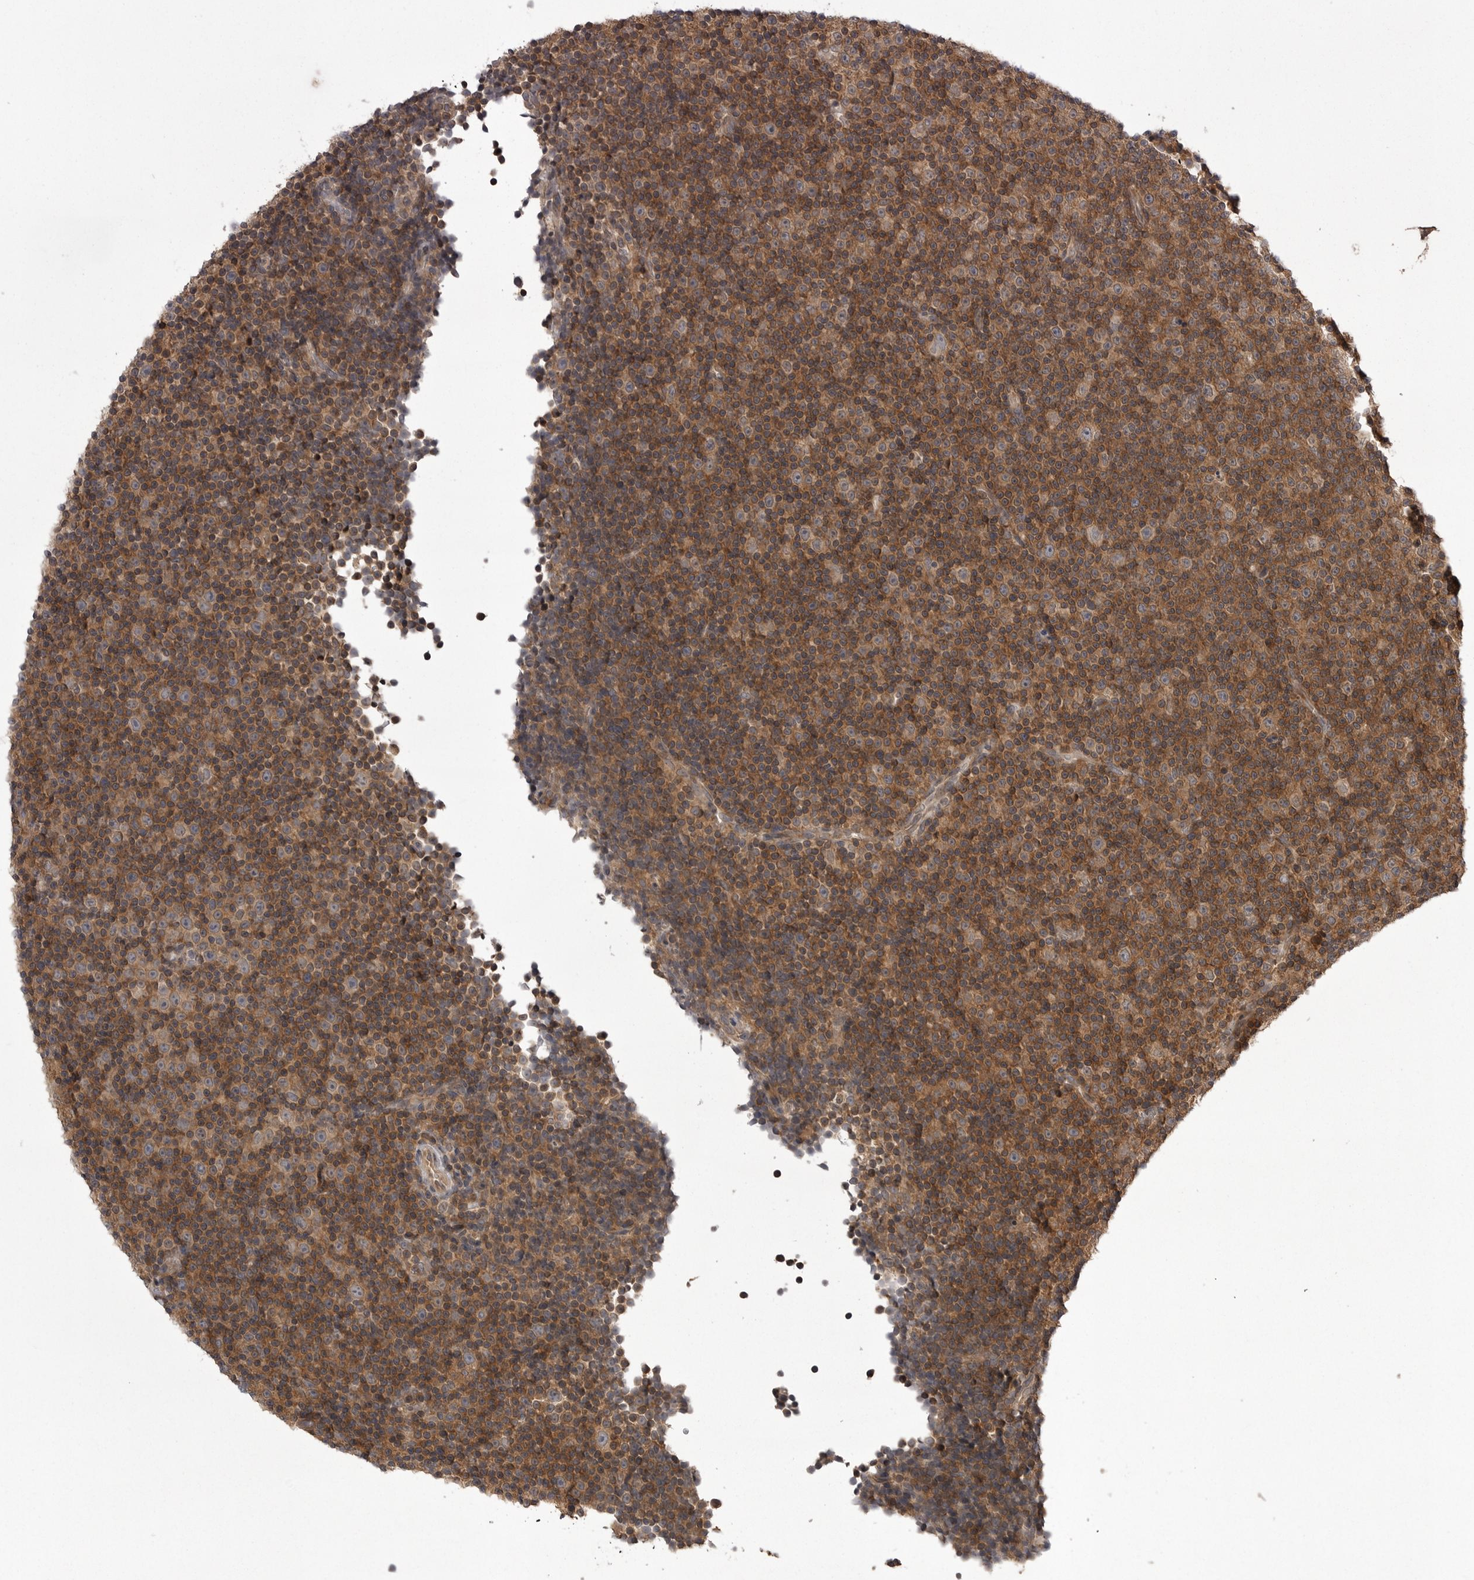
{"staining": {"intensity": "weak", "quantity": ">75%", "location": "cytoplasmic/membranous"}, "tissue": "lymphoma", "cell_type": "Tumor cells", "image_type": "cancer", "snomed": [{"axis": "morphology", "description": "Malignant lymphoma, non-Hodgkin's type, Low grade"}, {"axis": "topography", "description": "Lymph node"}], "caption": "About >75% of tumor cells in human low-grade malignant lymphoma, non-Hodgkin's type show weak cytoplasmic/membranous protein expression as visualized by brown immunohistochemical staining.", "gene": "STK24", "patient": {"sex": "female", "age": 67}}